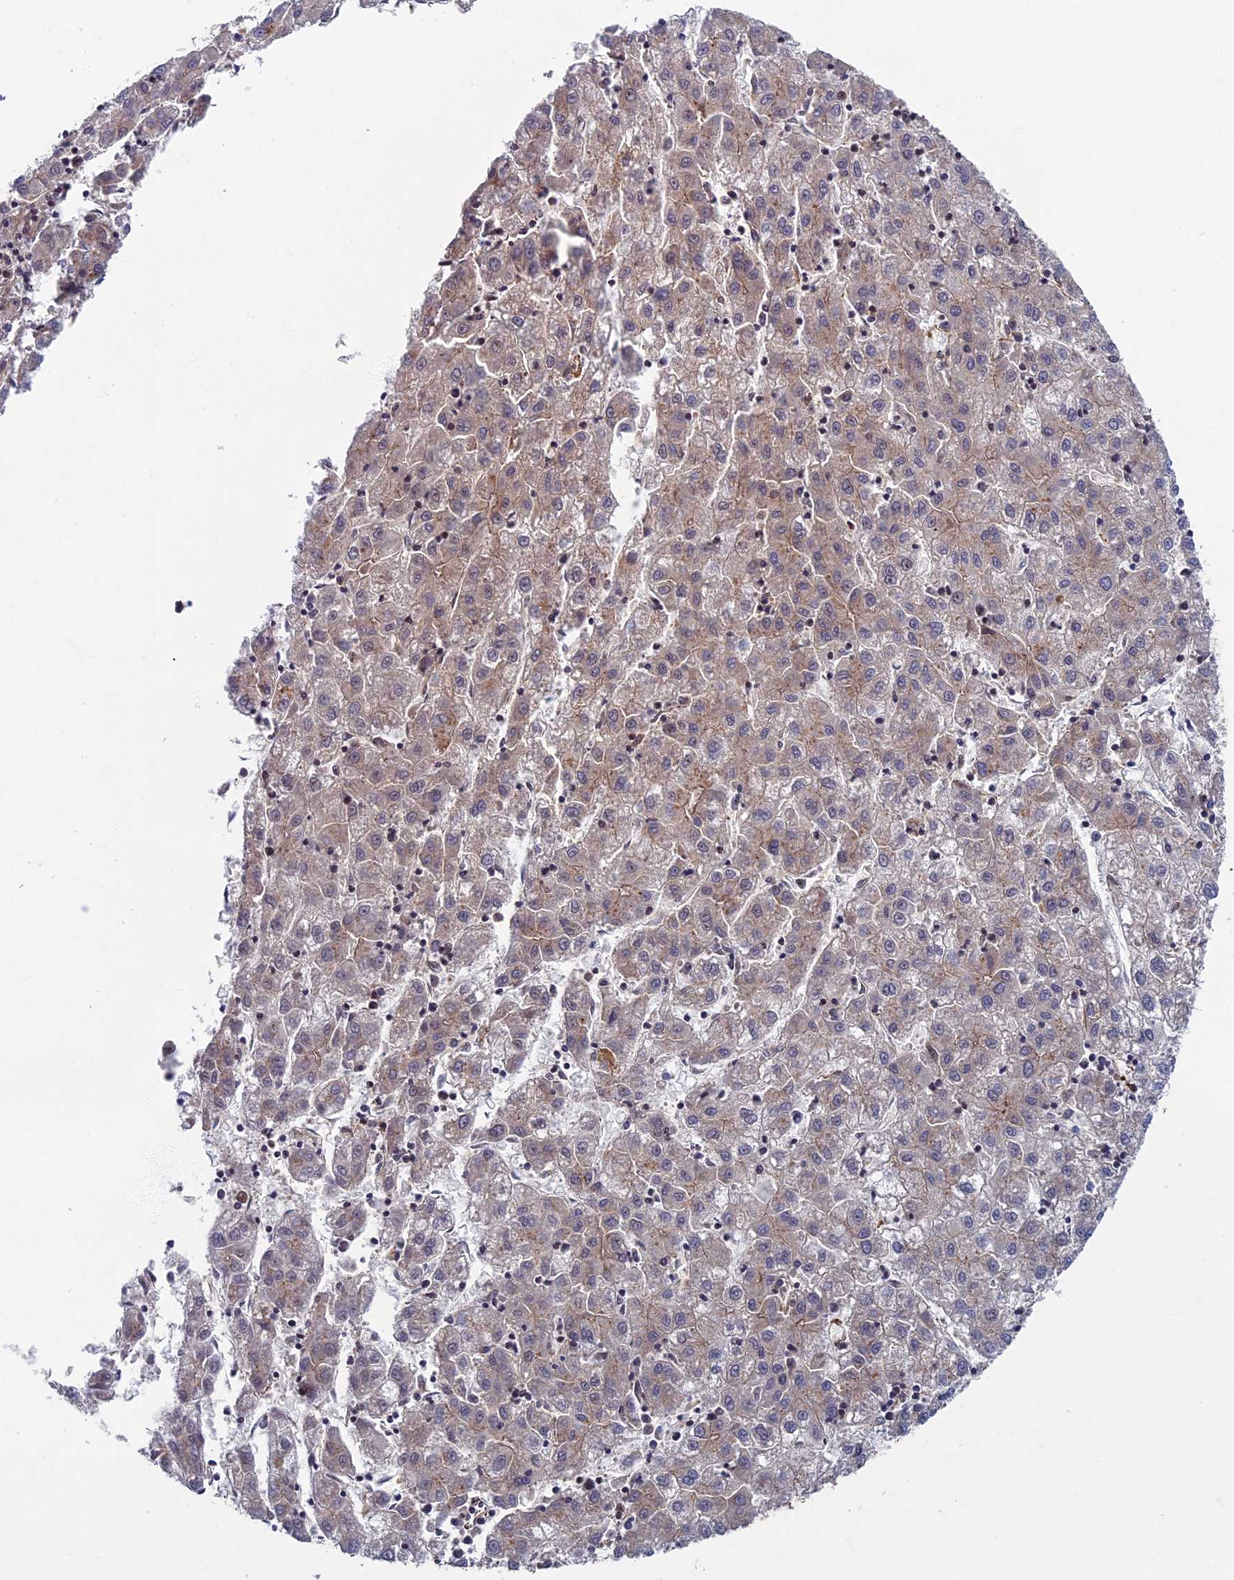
{"staining": {"intensity": "weak", "quantity": "<25%", "location": "cytoplasmic/membranous"}, "tissue": "liver cancer", "cell_type": "Tumor cells", "image_type": "cancer", "snomed": [{"axis": "morphology", "description": "Carcinoma, Hepatocellular, NOS"}, {"axis": "topography", "description": "Liver"}], "caption": "Immunohistochemical staining of human hepatocellular carcinoma (liver) shows no significant expression in tumor cells. (DAB (3,3'-diaminobenzidine) immunohistochemistry (IHC) with hematoxylin counter stain).", "gene": "CTDP1", "patient": {"sex": "male", "age": 72}}